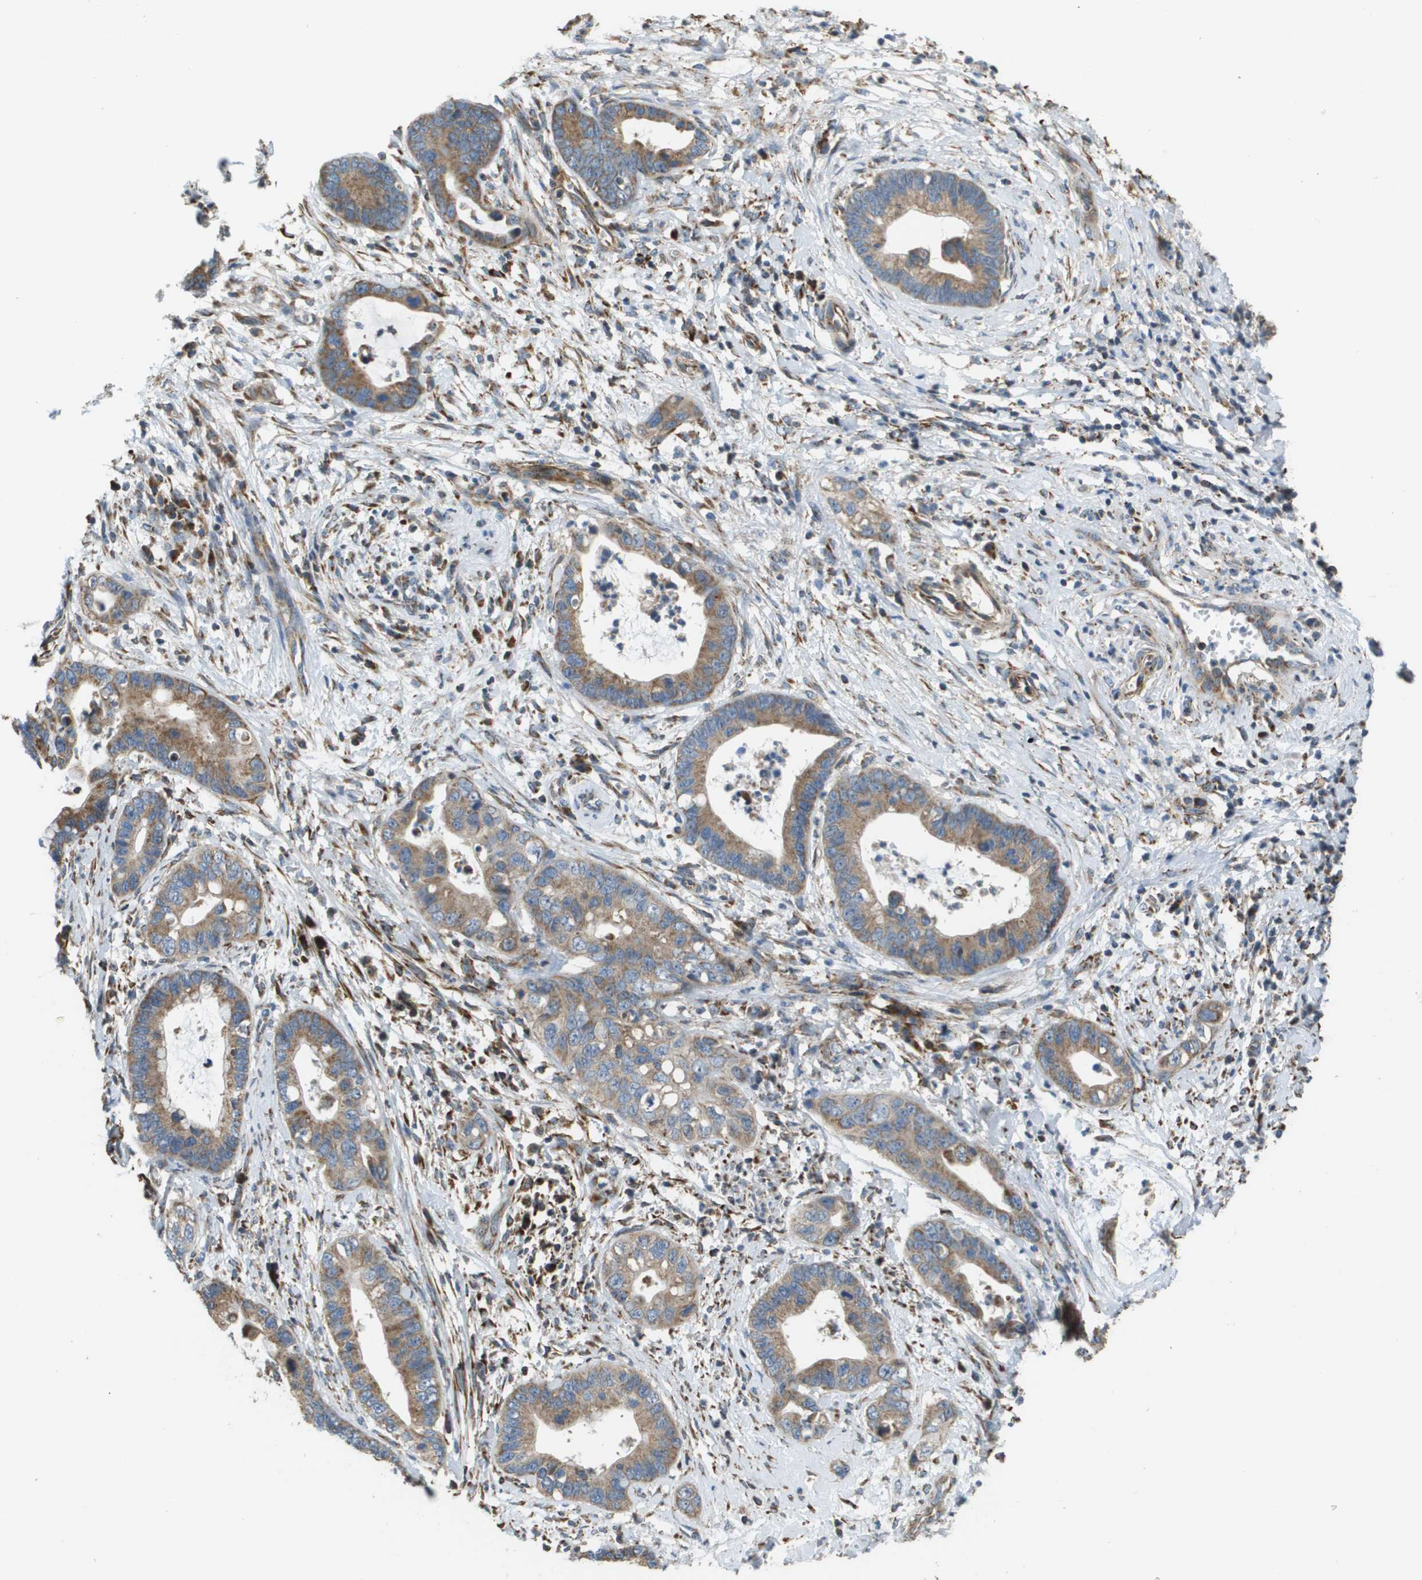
{"staining": {"intensity": "moderate", "quantity": ">75%", "location": "cytoplasmic/membranous"}, "tissue": "cervical cancer", "cell_type": "Tumor cells", "image_type": "cancer", "snomed": [{"axis": "morphology", "description": "Adenocarcinoma, NOS"}, {"axis": "topography", "description": "Cervix"}], "caption": "Brown immunohistochemical staining in adenocarcinoma (cervical) exhibits moderate cytoplasmic/membranous expression in about >75% of tumor cells.", "gene": "NRK", "patient": {"sex": "female", "age": 44}}